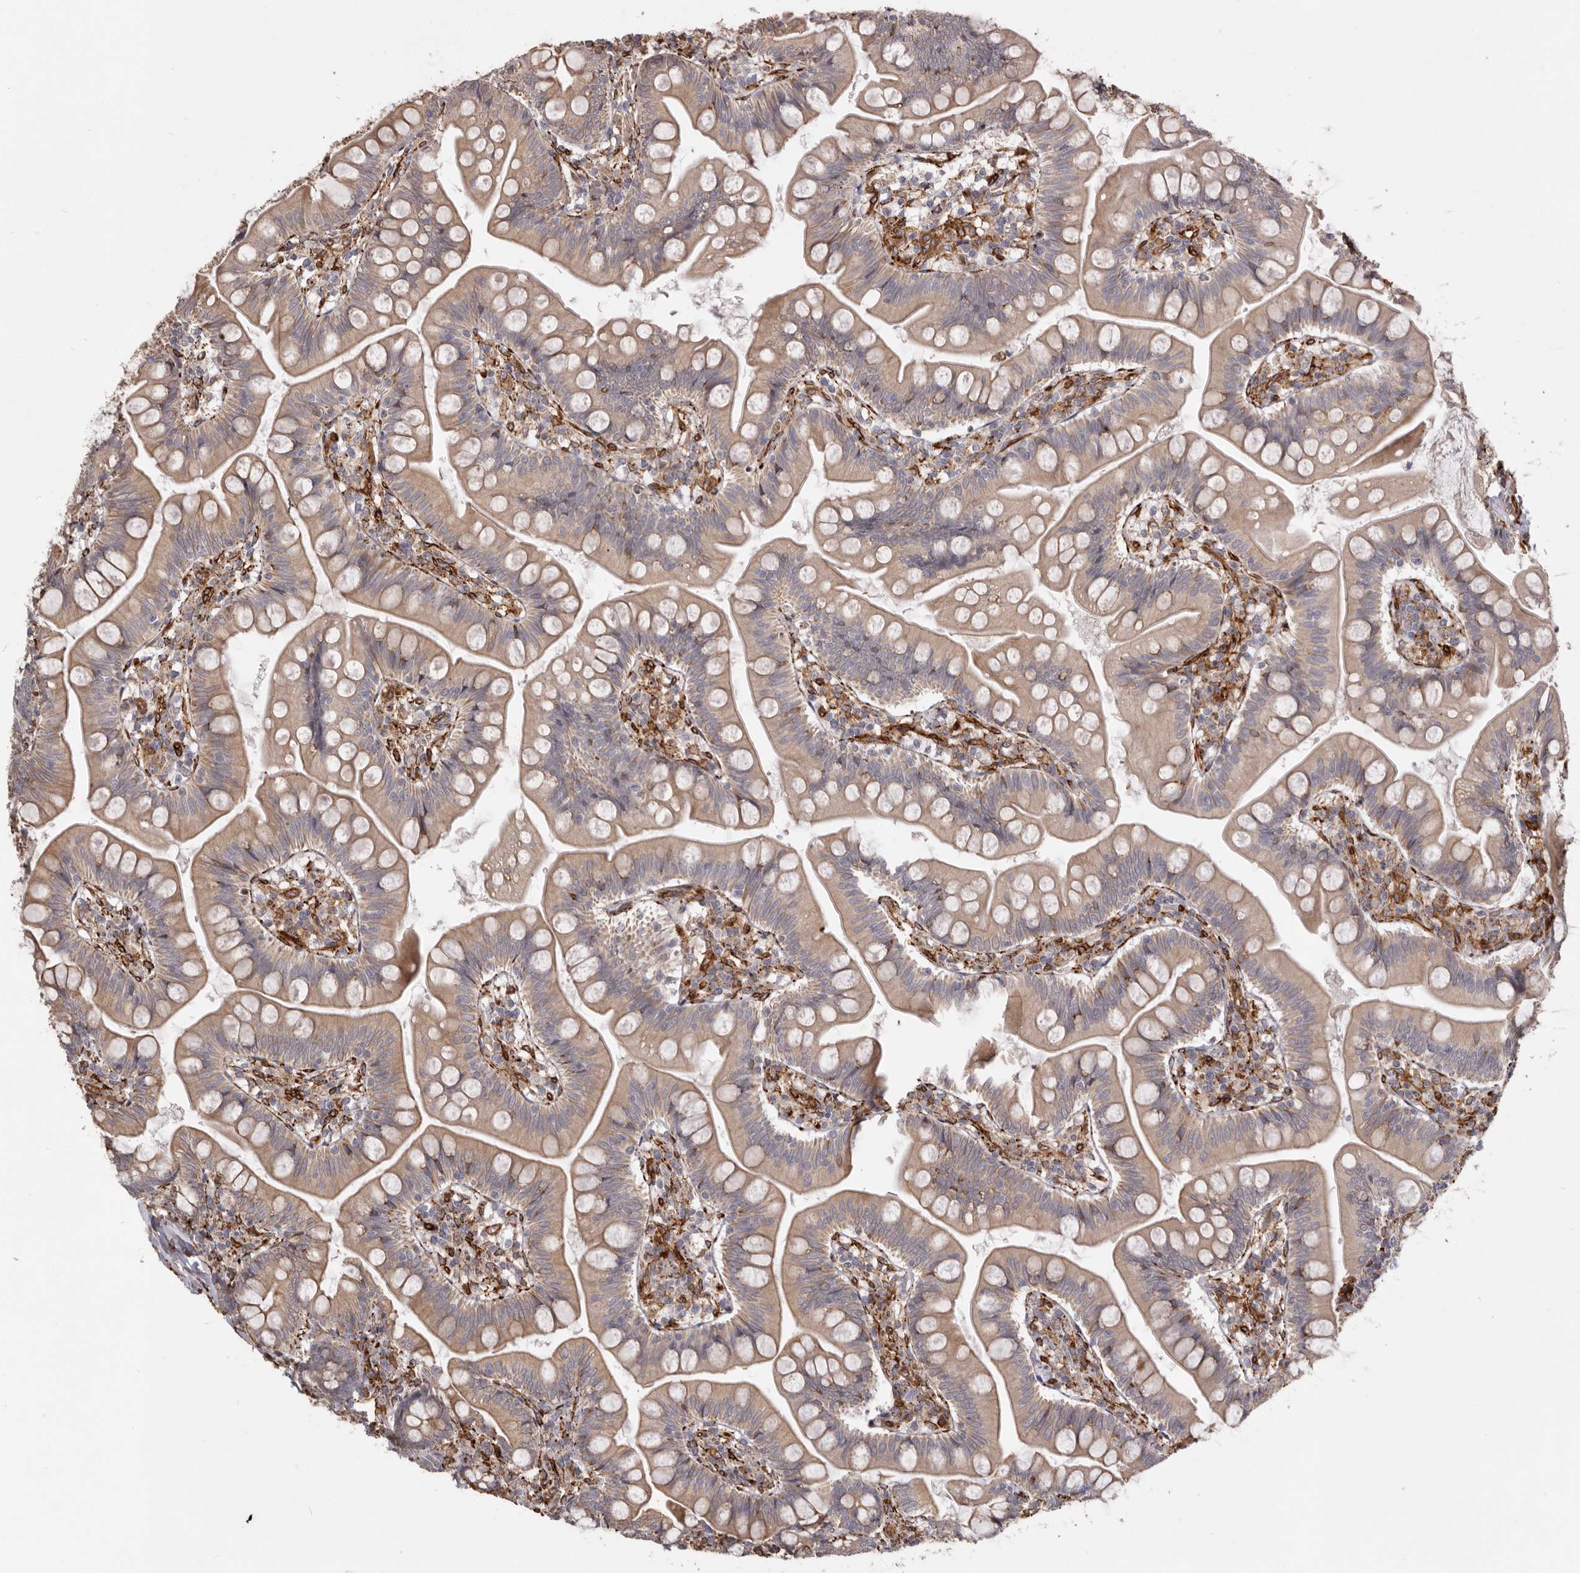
{"staining": {"intensity": "moderate", "quantity": ">75%", "location": "cytoplasmic/membranous"}, "tissue": "small intestine", "cell_type": "Glandular cells", "image_type": "normal", "snomed": [{"axis": "morphology", "description": "Normal tissue, NOS"}, {"axis": "topography", "description": "Small intestine"}], "caption": "Small intestine stained with IHC demonstrates moderate cytoplasmic/membranous positivity in approximately >75% of glandular cells. Immunohistochemistry (ihc) stains the protein of interest in brown and the nuclei are stained blue.", "gene": "WDTC1", "patient": {"sex": "male", "age": 7}}